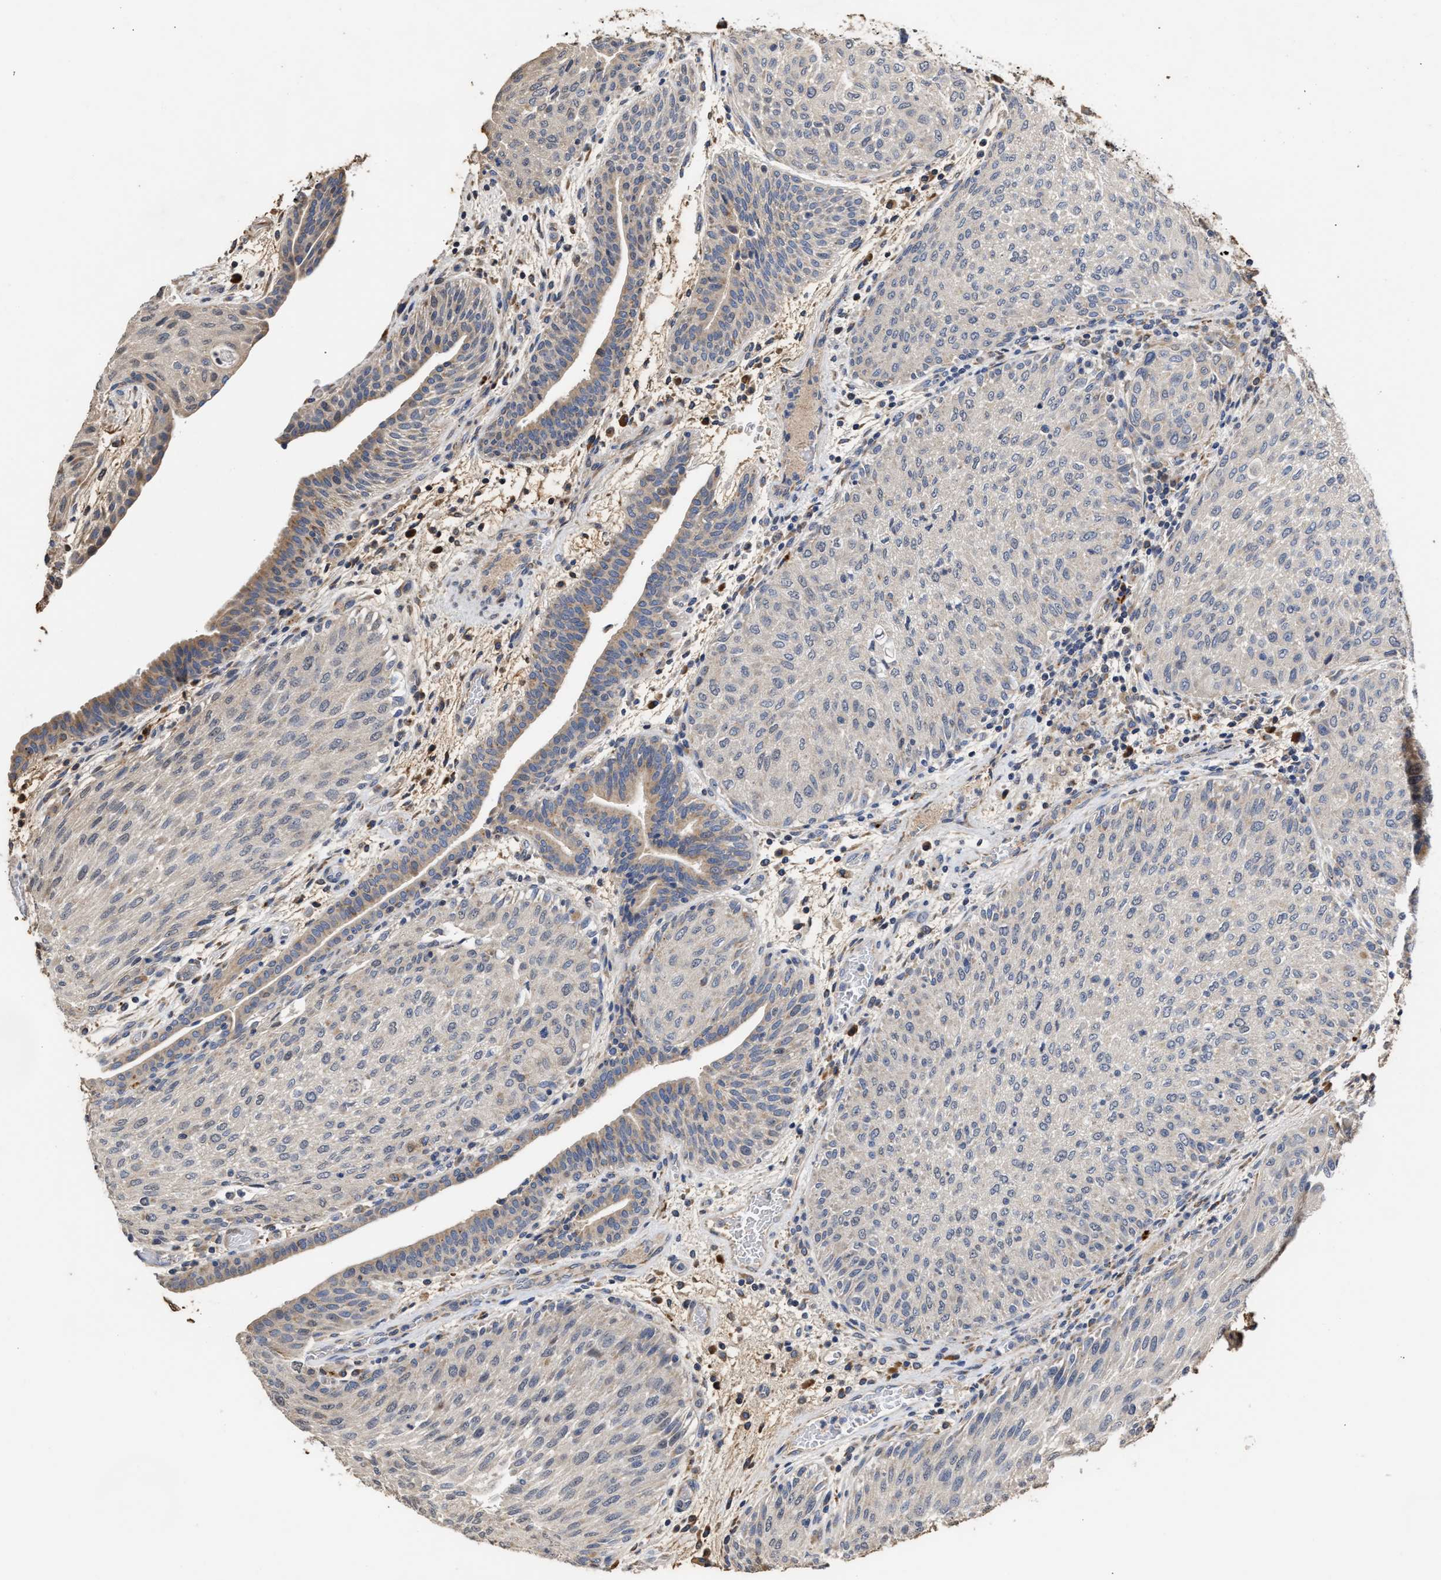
{"staining": {"intensity": "weak", "quantity": "<25%", "location": "cytoplasmic/membranous"}, "tissue": "urothelial cancer", "cell_type": "Tumor cells", "image_type": "cancer", "snomed": [{"axis": "morphology", "description": "Urothelial carcinoma, Low grade"}, {"axis": "morphology", "description": "Urothelial carcinoma, High grade"}, {"axis": "topography", "description": "Urinary bladder"}], "caption": "The micrograph shows no significant expression in tumor cells of urothelial carcinoma (high-grade).", "gene": "GOSR1", "patient": {"sex": "male", "age": 35}}